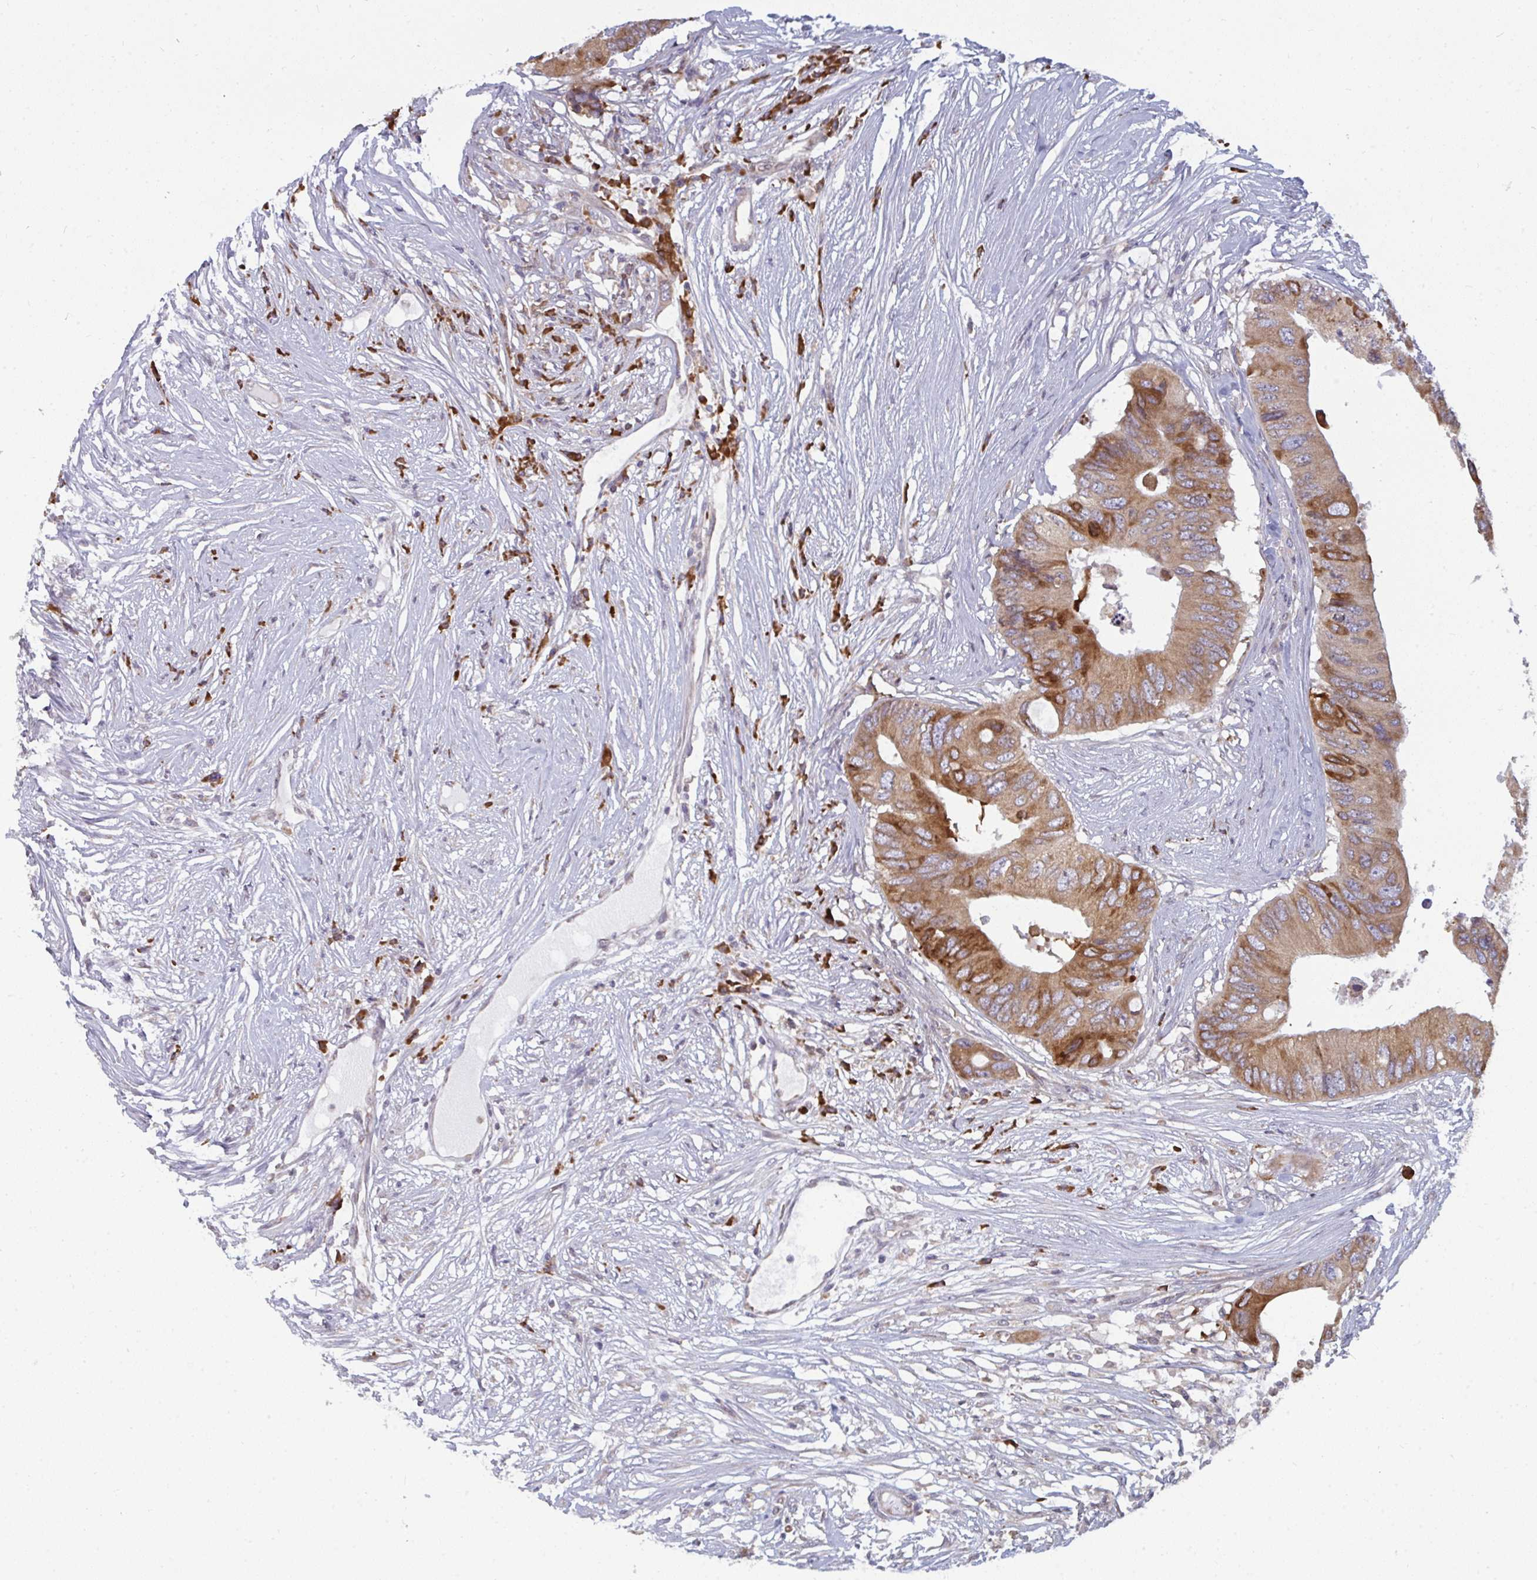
{"staining": {"intensity": "moderate", "quantity": ">75%", "location": "cytoplasmic/membranous"}, "tissue": "colorectal cancer", "cell_type": "Tumor cells", "image_type": "cancer", "snomed": [{"axis": "morphology", "description": "Adenocarcinoma, NOS"}, {"axis": "topography", "description": "Colon"}], "caption": "A medium amount of moderate cytoplasmic/membranous staining is appreciated in about >75% of tumor cells in adenocarcinoma (colorectal) tissue.", "gene": "LYSMD4", "patient": {"sex": "male", "age": 71}}